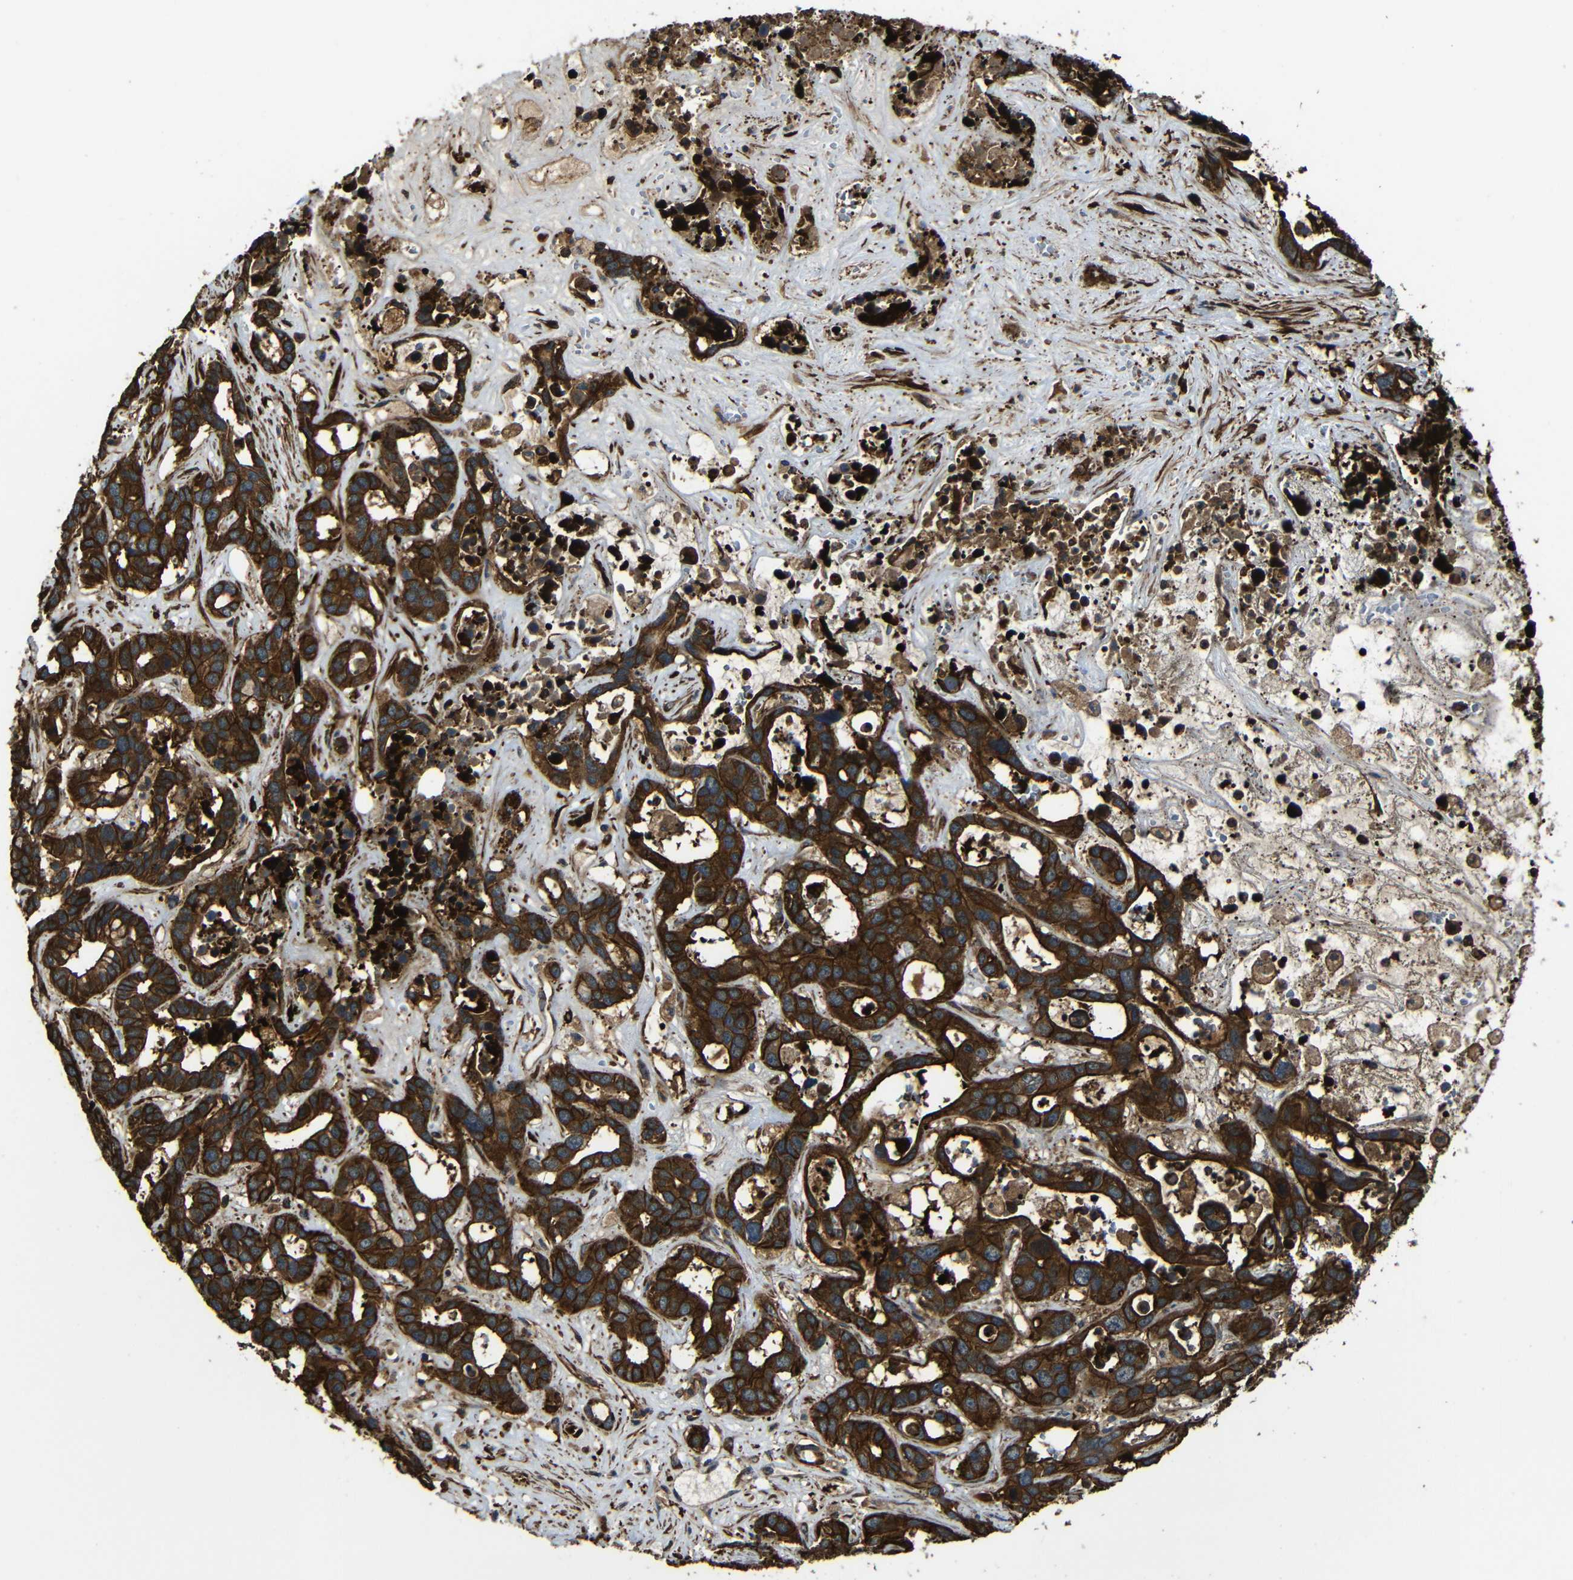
{"staining": {"intensity": "strong", "quantity": ">75%", "location": "cytoplasmic/membranous"}, "tissue": "liver cancer", "cell_type": "Tumor cells", "image_type": "cancer", "snomed": [{"axis": "morphology", "description": "Cholangiocarcinoma"}, {"axis": "topography", "description": "Liver"}], "caption": "Brown immunohistochemical staining in human liver cancer exhibits strong cytoplasmic/membranous positivity in about >75% of tumor cells.", "gene": "PTCH1", "patient": {"sex": "female", "age": 65}}